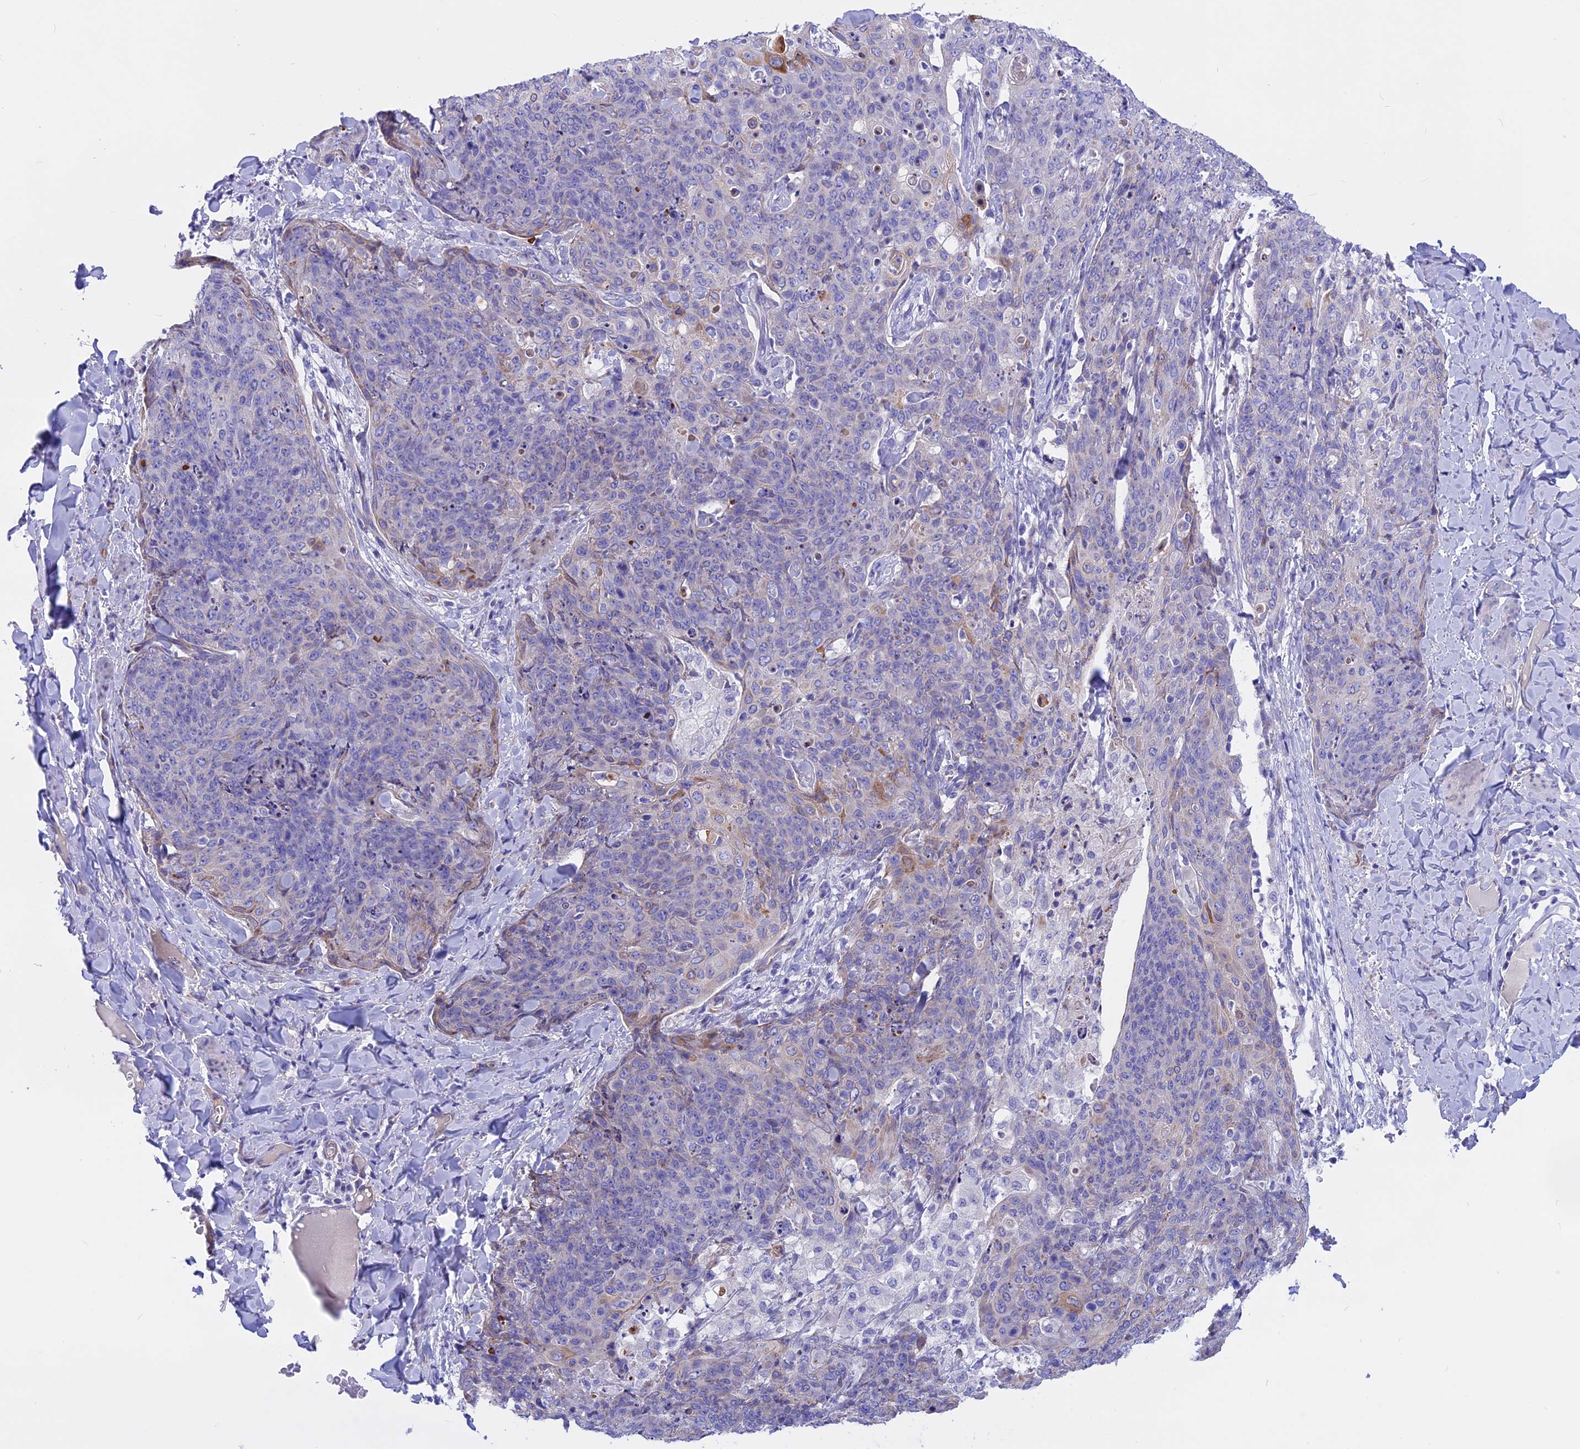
{"staining": {"intensity": "negative", "quantity": "none", "location": "none"}, "tissue": "skin cancer", "cell_type": "Tumor cells", "image_type": "cancer", "snomed": [{"axis": "morphology", "description": "Squamous cell carcinoma, NOS"}, {"axis": "topography", "description": "Skin"}, {"axis": "topography", "description": "Vulva"}], "caption": "A high-resolution micrograph shows IHC staining of skin cancer (squamous cell carcinoma), which exhibits no significant expression in tumor cells.", "gene": "TMEM138", "patient": {"sex": "female", "age": 85}}